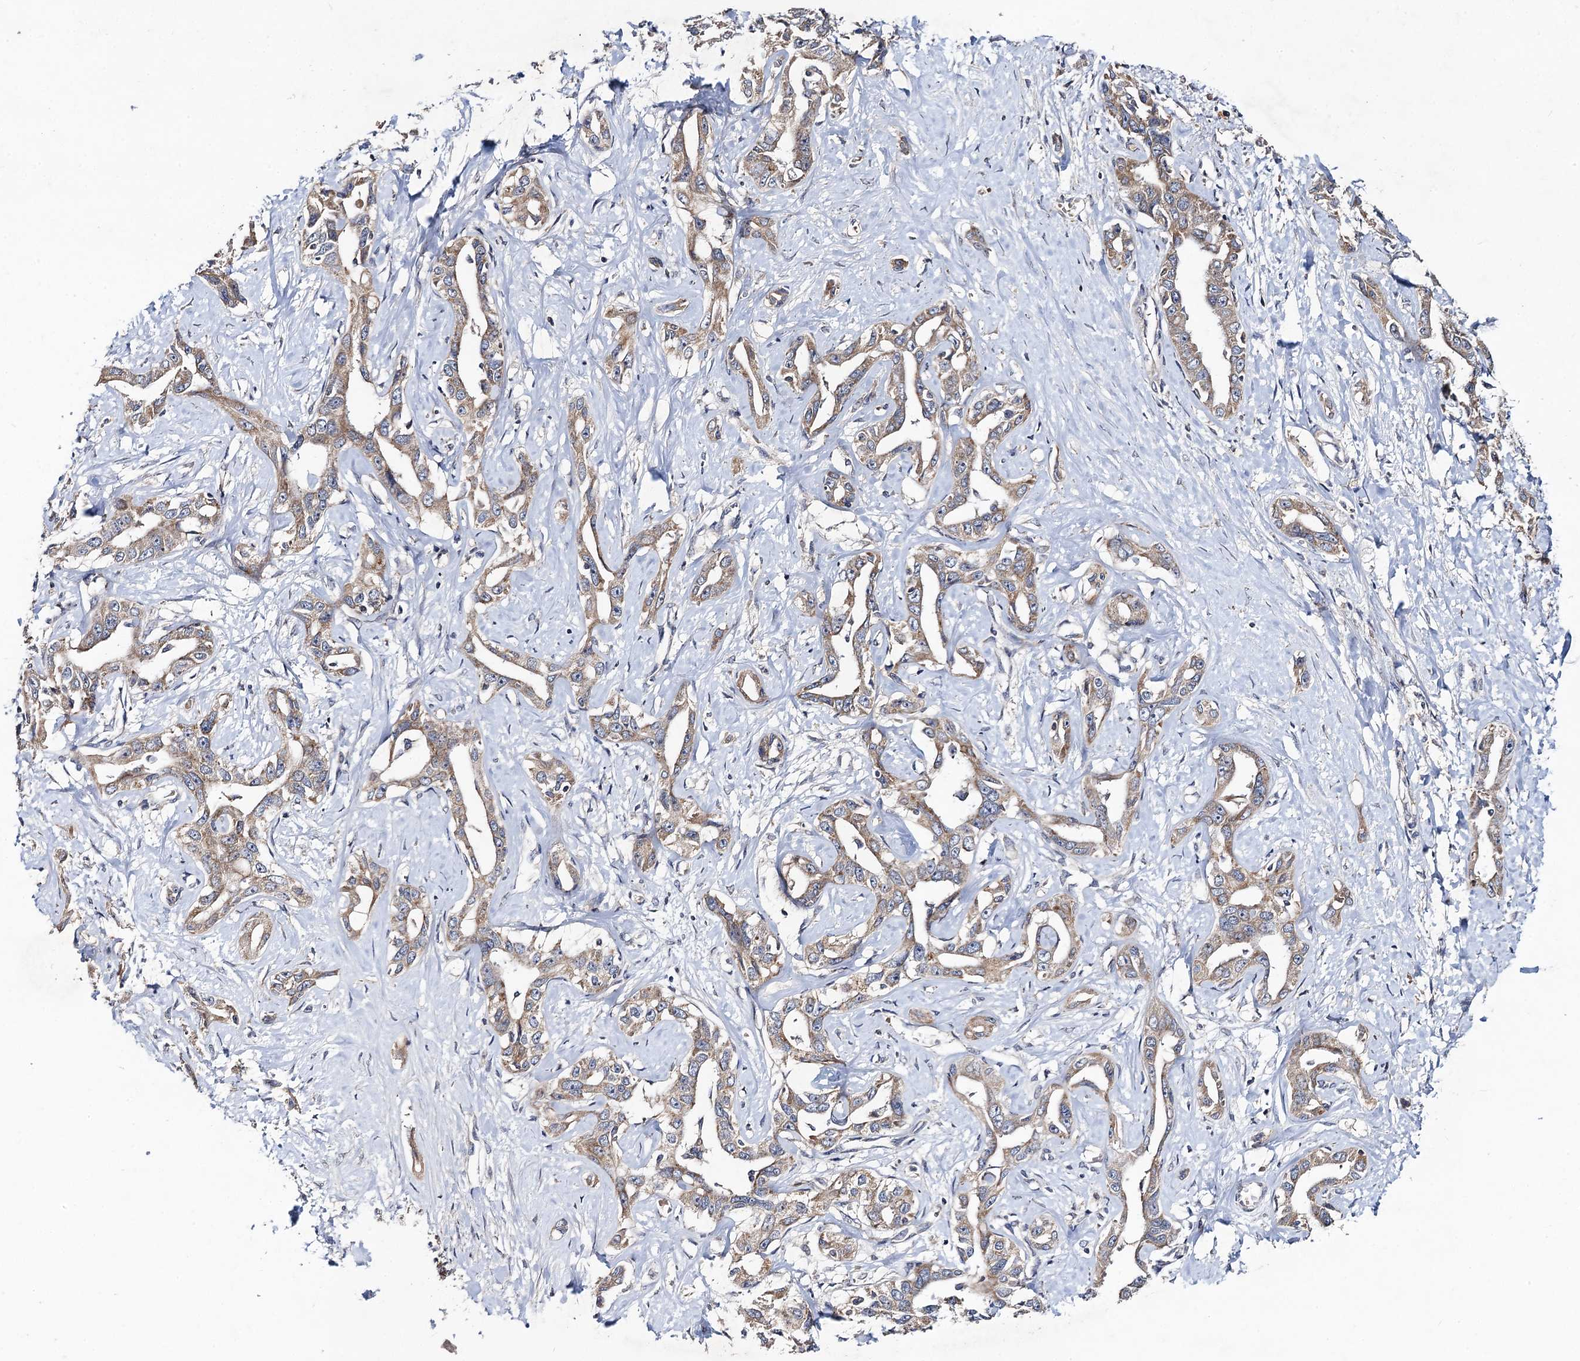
{"staining": {"intensity": "weak", "quantity": ">75%", "location": "cytoplasmic/membranous"}, "tissue": "liver cancer", "cell_type": "Tumor cells", "image_type": "cancer", "snomed": [{"axis": "morphology", "description": "Cholangiocarcinoma"}, {"axis": "topography", "description": "Liver"}], "caption": "Human liver cancer (cholangiocarcinoma) stained with a protein marker displays weak staining in tumor cells.", "gene": "VPS37D", "patient": {"sex": "male", "age": 59}}